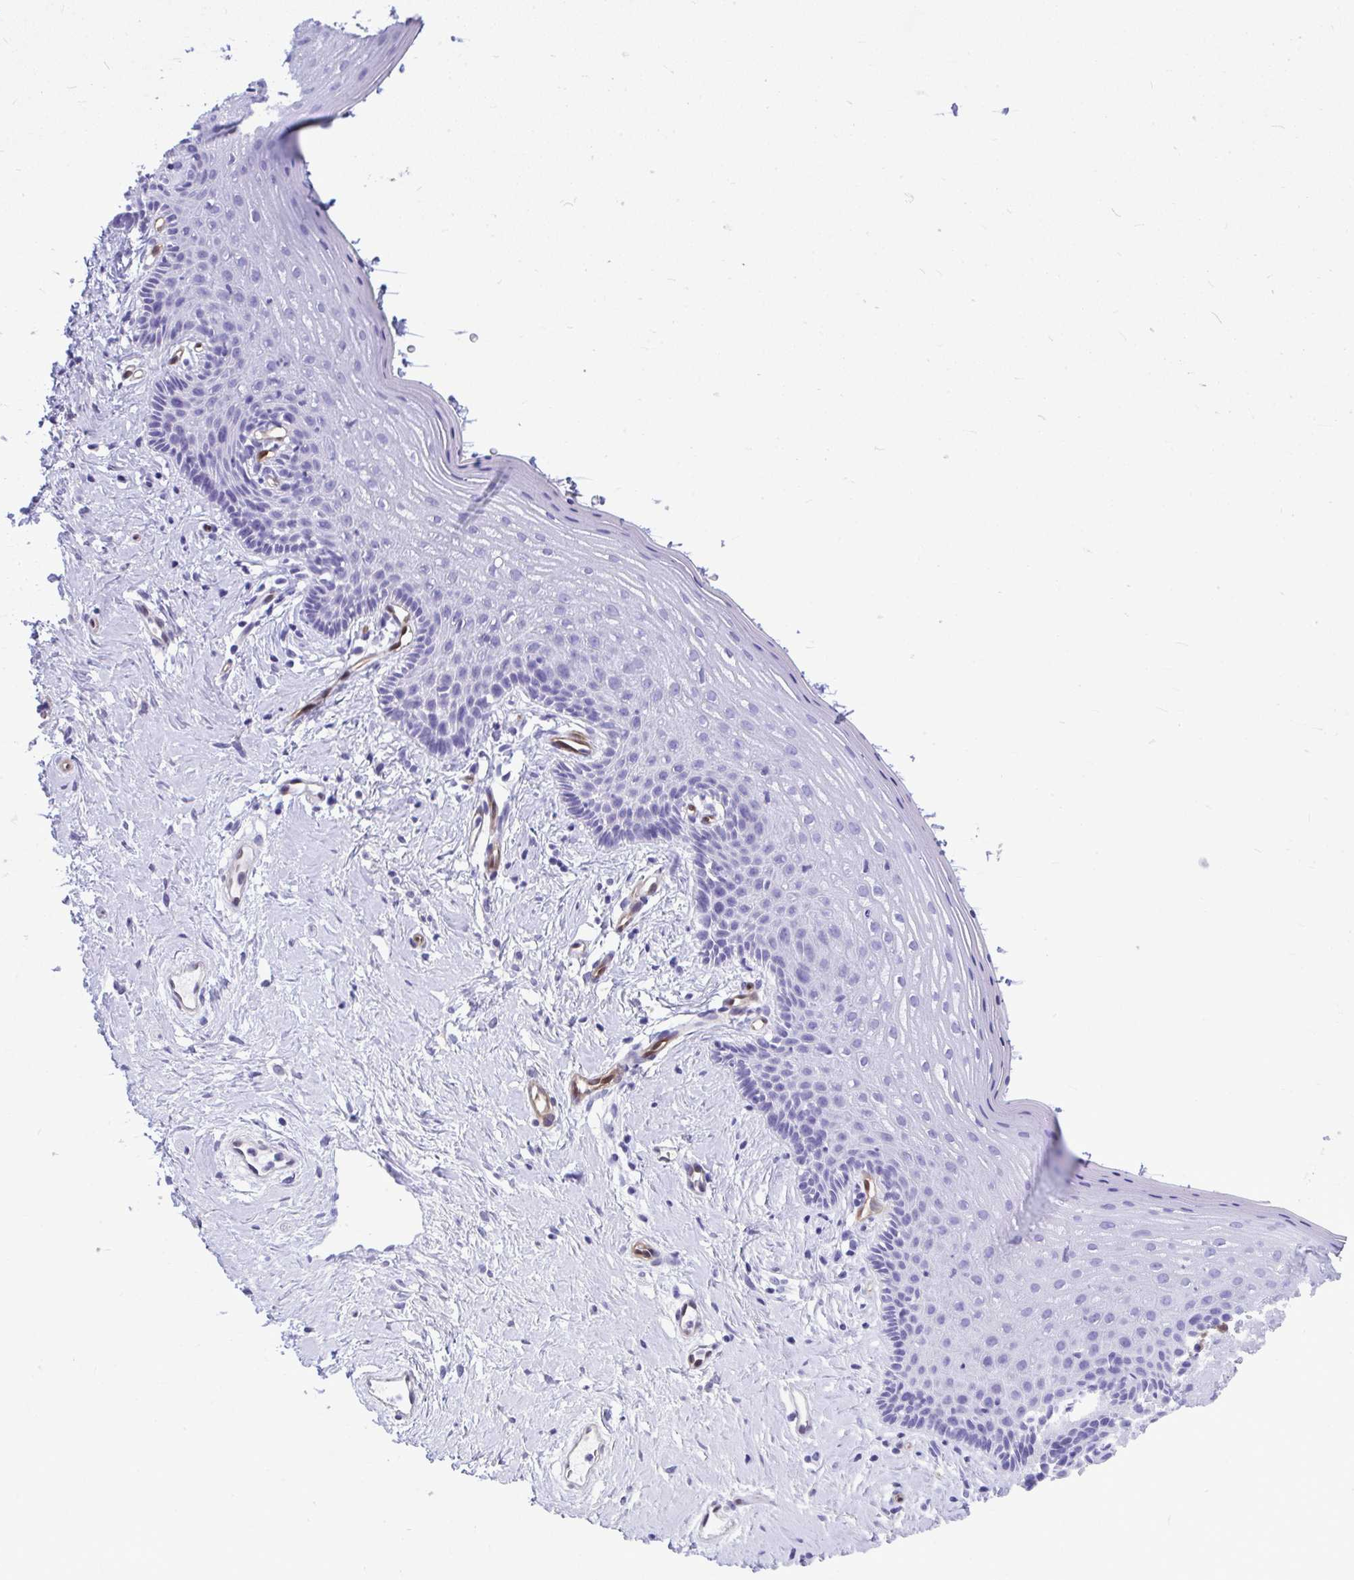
{"staining": {"intensity": "negative", "quantity": "none", "location": "none"}, "tissue": "vagina", "cell_type": "Squamous epithelial cells", "image_type": "normal", "snomed": [{"axis": "morphology", "description": "Normal tissue, NOS"}, {"axis": "topography", "description": "Vagina"}], "caption": "DAB (3,3'-diaminobenzidine) immunohistochemical staining of normal vagina exhibits no significant positivity in squamous epithelial cells.", "gene": "LIMS2", "patient": {"sex": "female", "age": 42}}